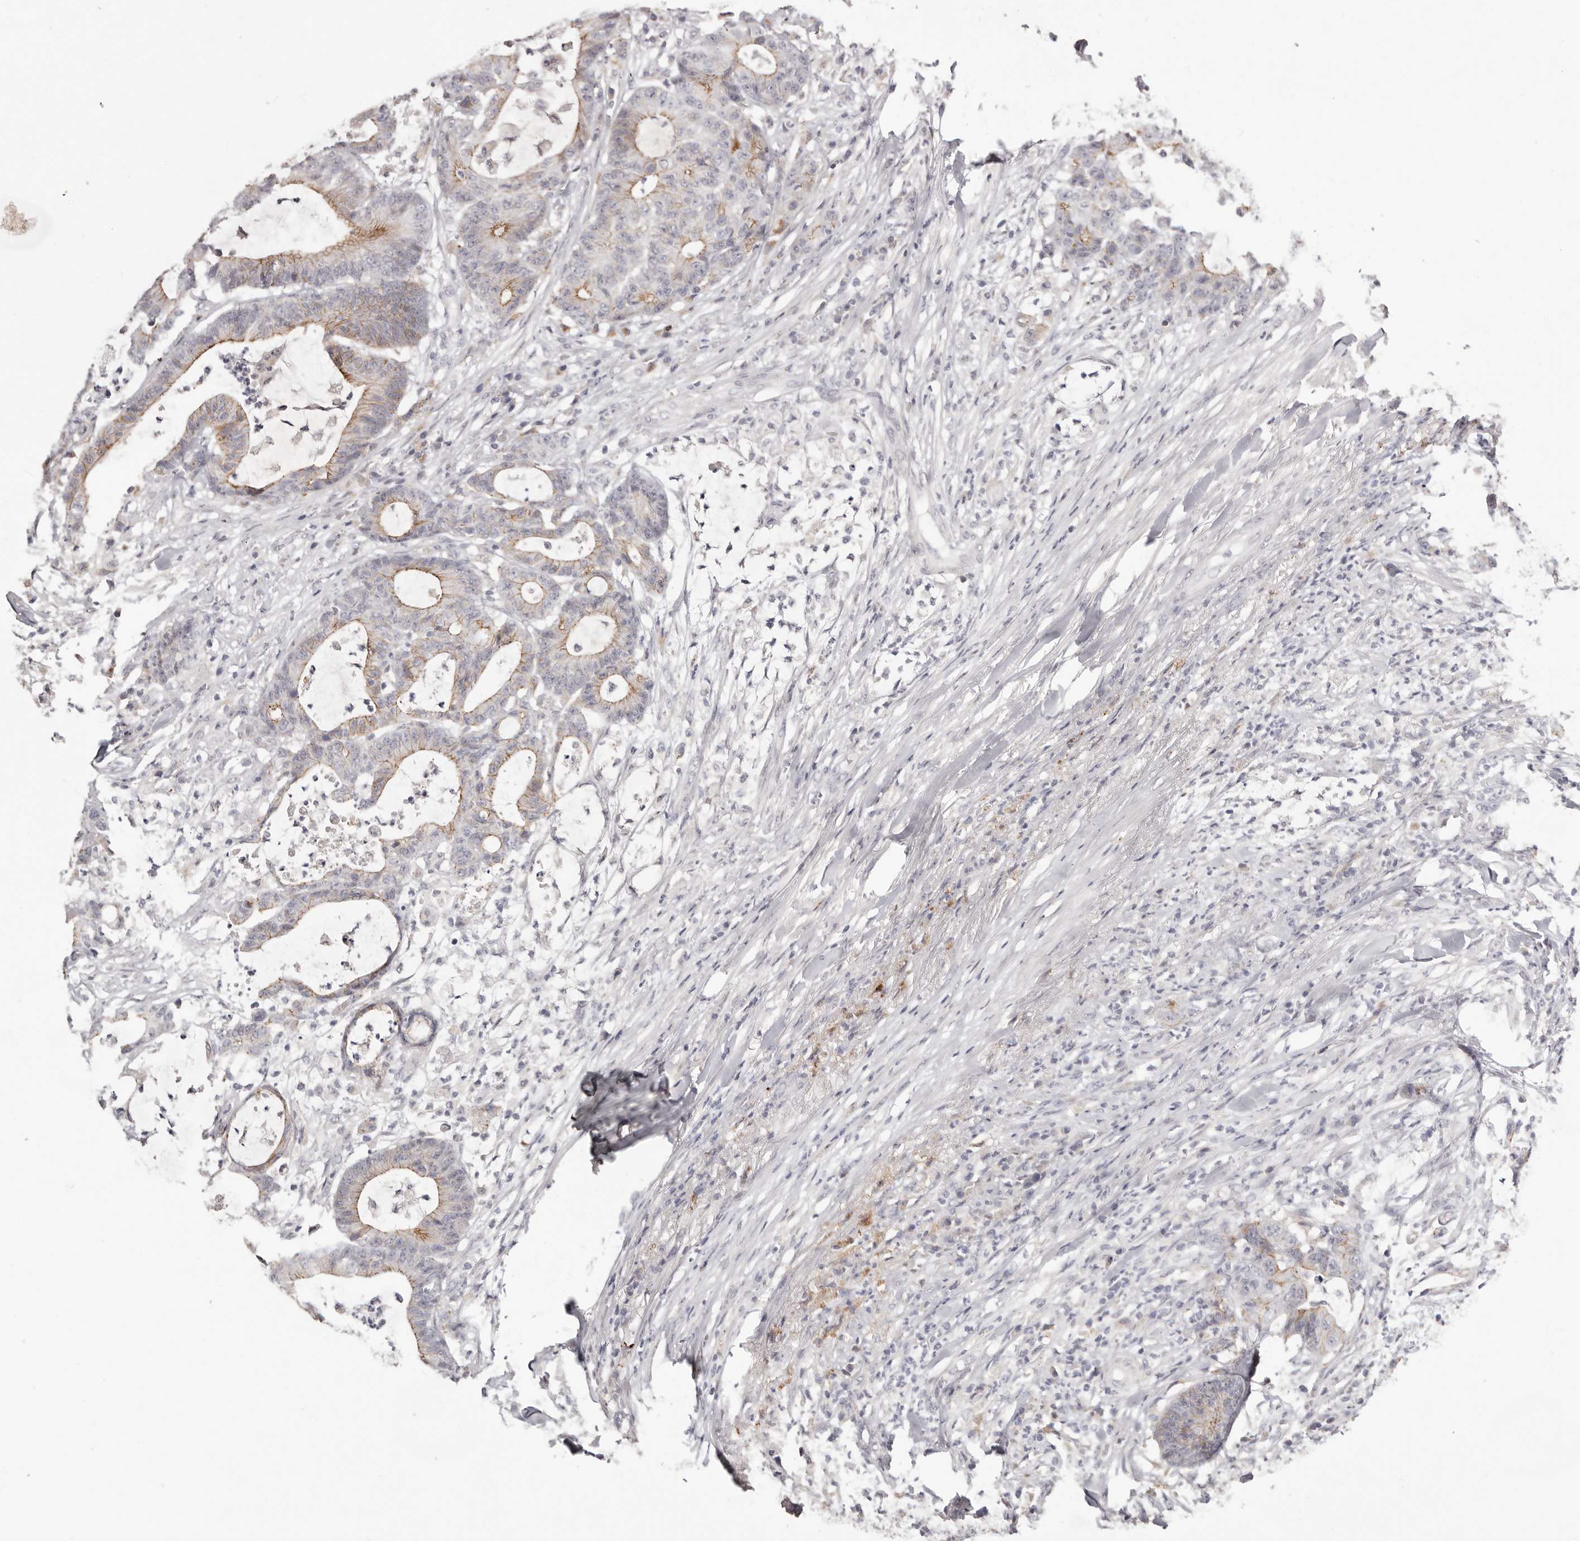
{"staining": {"intensity": "weak", "quantity": "25%-75%", "location": "cytoplasmic/membranous"}, "tissue": "colorectal cancer", "cell_type": "Tumor cells", "image_type": "cancer", "snomed": [{"axis": "morphology", "description": "Adenocarcinoma, NOS"}, {"axis": "topography", "description": "Colon"}], "caption": "Immunohistochemical staining of human colorectal cancer (adenocarcinoma) exhibits low levels of weak cytoplasmic/membranous positivity in approximately 25%-75% of tumor cells.", "gene": "PCDHB6", "patient": {"sex": "female", "age": 84}}